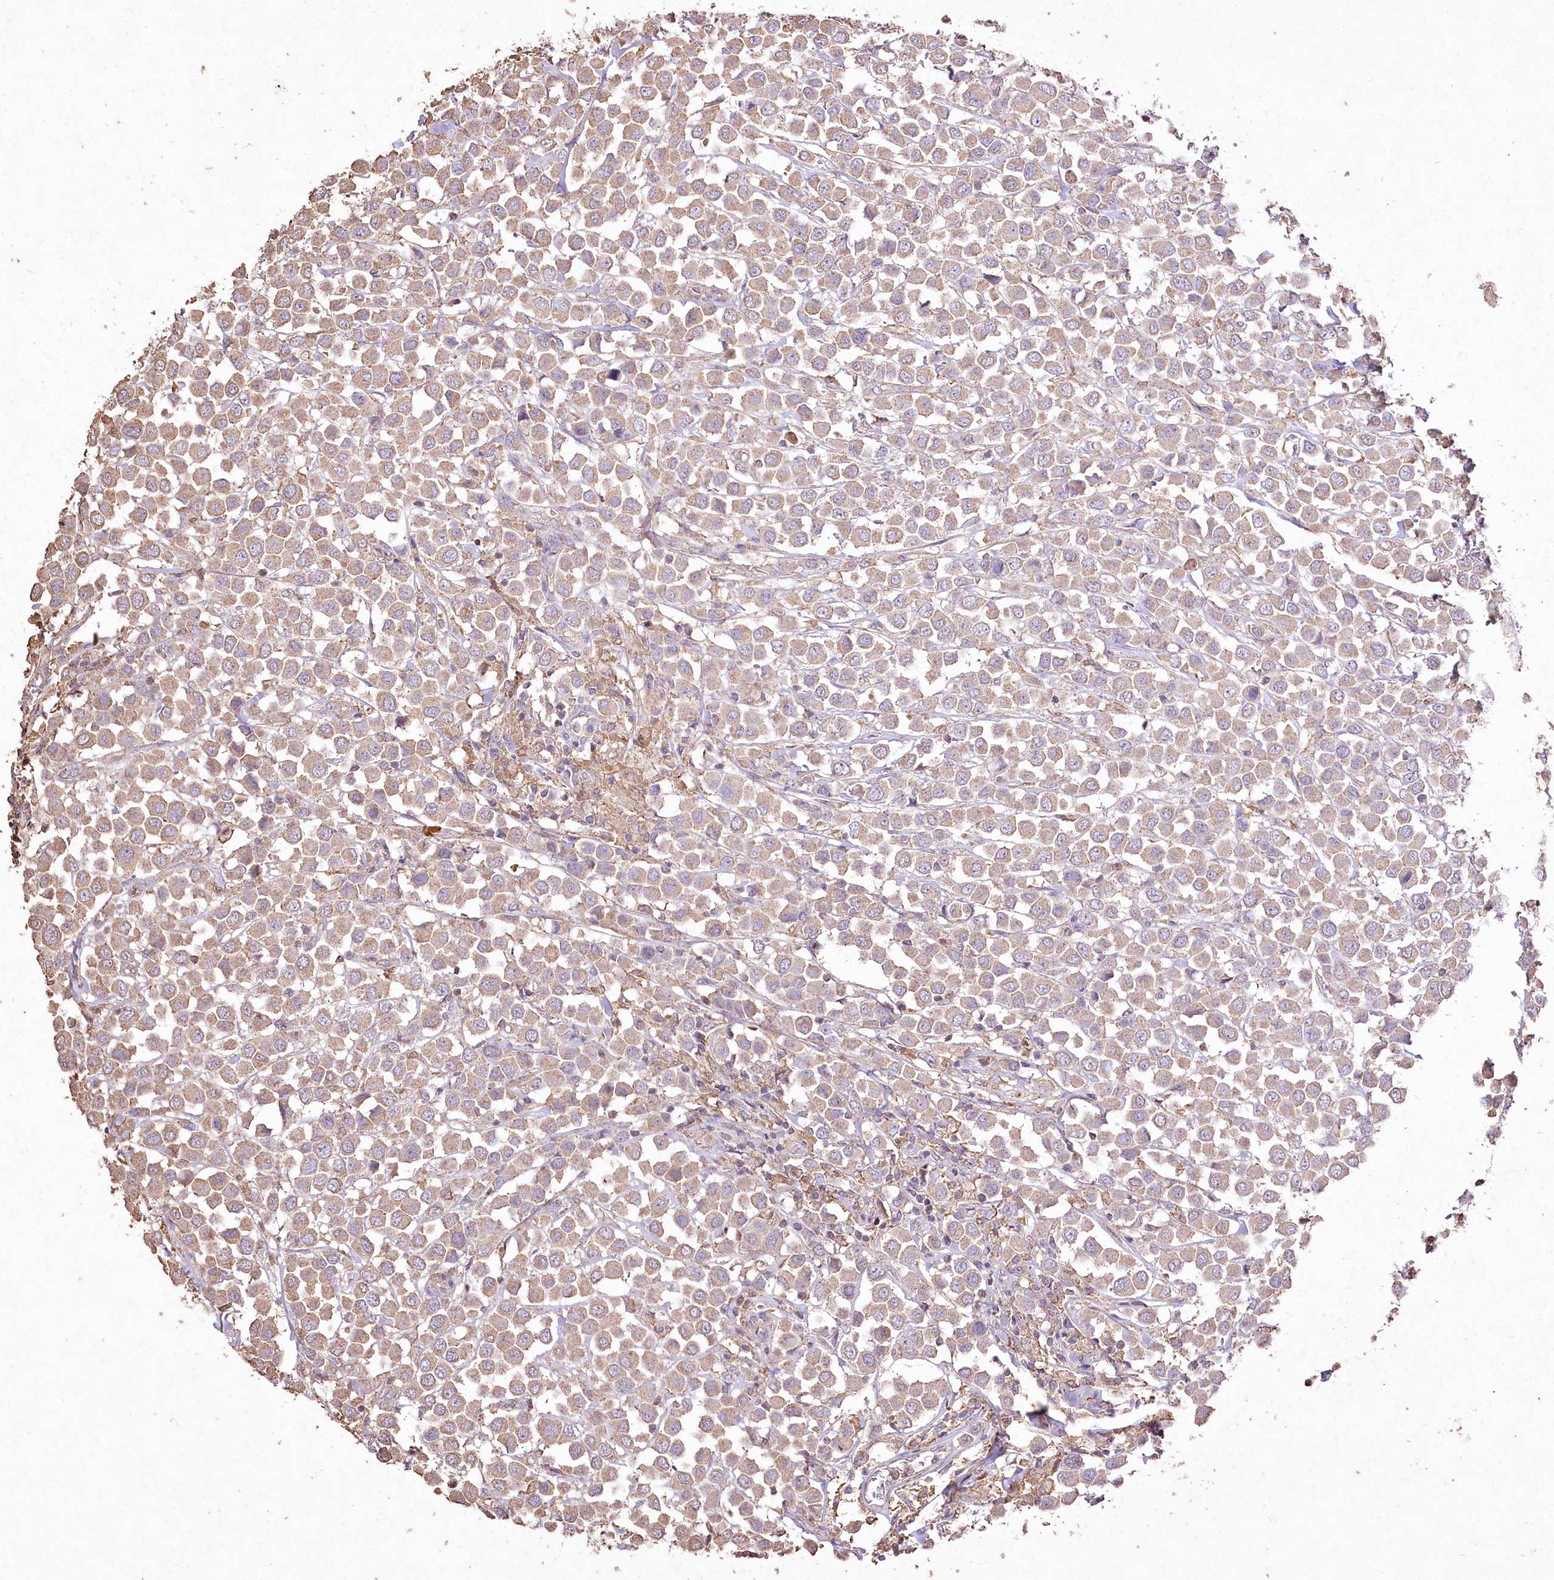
{"staining": {"intensity": "weak", "quantity": ">75%", "location": "cytoplasmic/membranous"}, "tissue": "breast cancer", "cell_type": "Tumor cells", "image_type": "cancer", "snomed": [{"axis": "morphology", "description": "Duct carcinoma"}, {"axis": "topography", "description": "Breast"}], "caption": "Infiltrating ductal carcinoma (breast) was stained to show a protein in brown. There is low levels of weak cytoplasmic/membranous expression in approximately >75% of tumor cells.", "gene": "IREB2", "patient": {"sex": "female", "age": 61}}